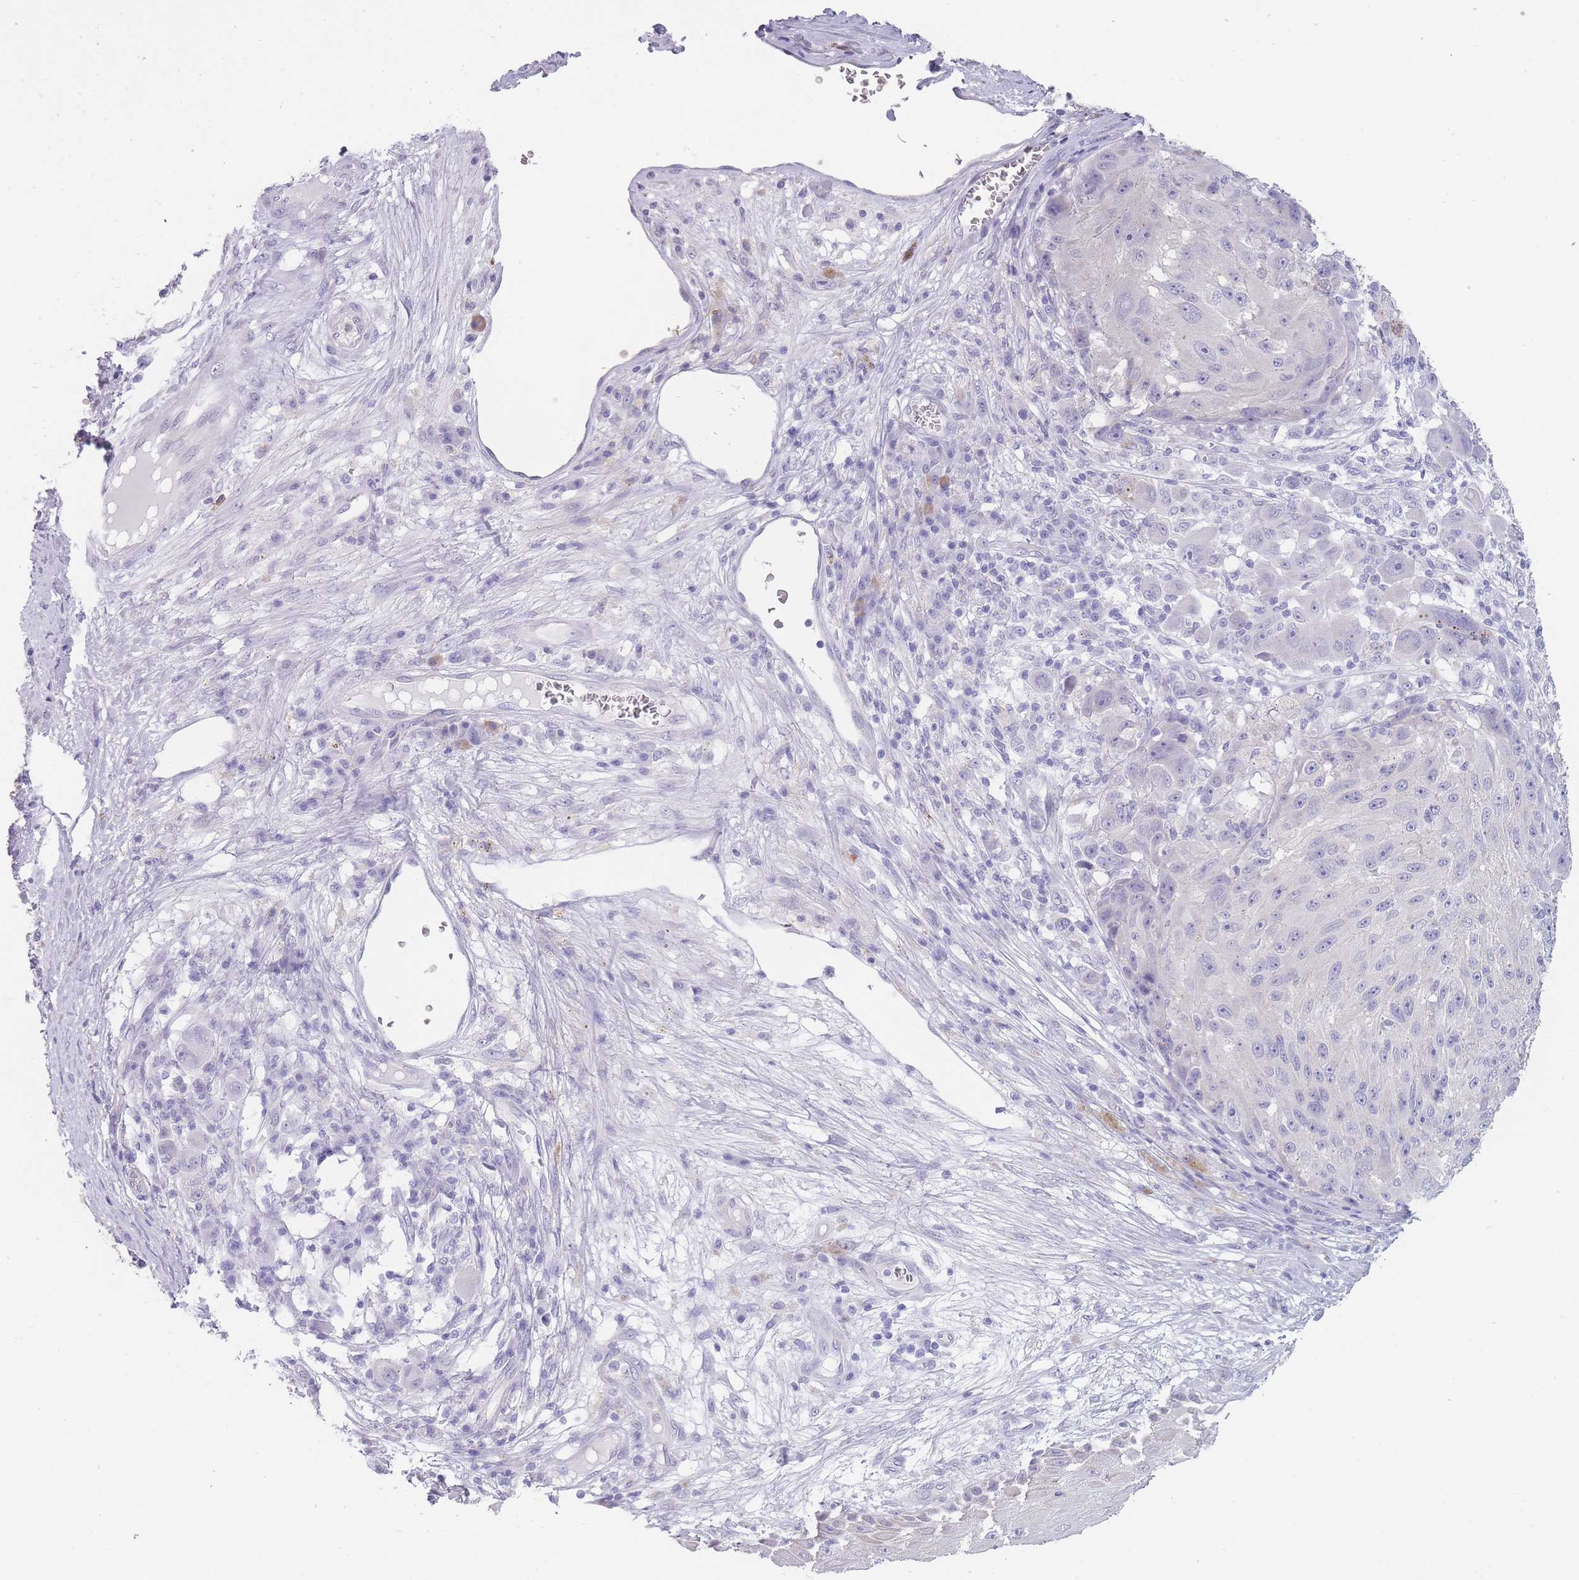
{"staining": {"intensity": "negative", "quantity": "none", "location": "none"}, "tissue": "melanoma", "cell_type": "Tumor cells", "image_type": "cancer", "snomed": [{"axis": "morphology", "description": "Malignant melanoma, NOS"}, {"axis": "topography", "description": "Skin"}], "caption": "Photomicrograph shows no significant protein positivity in tumor cells of melanoma.", "gene": "DCANP1", "patient": {"sex": "male", "age": 53}}